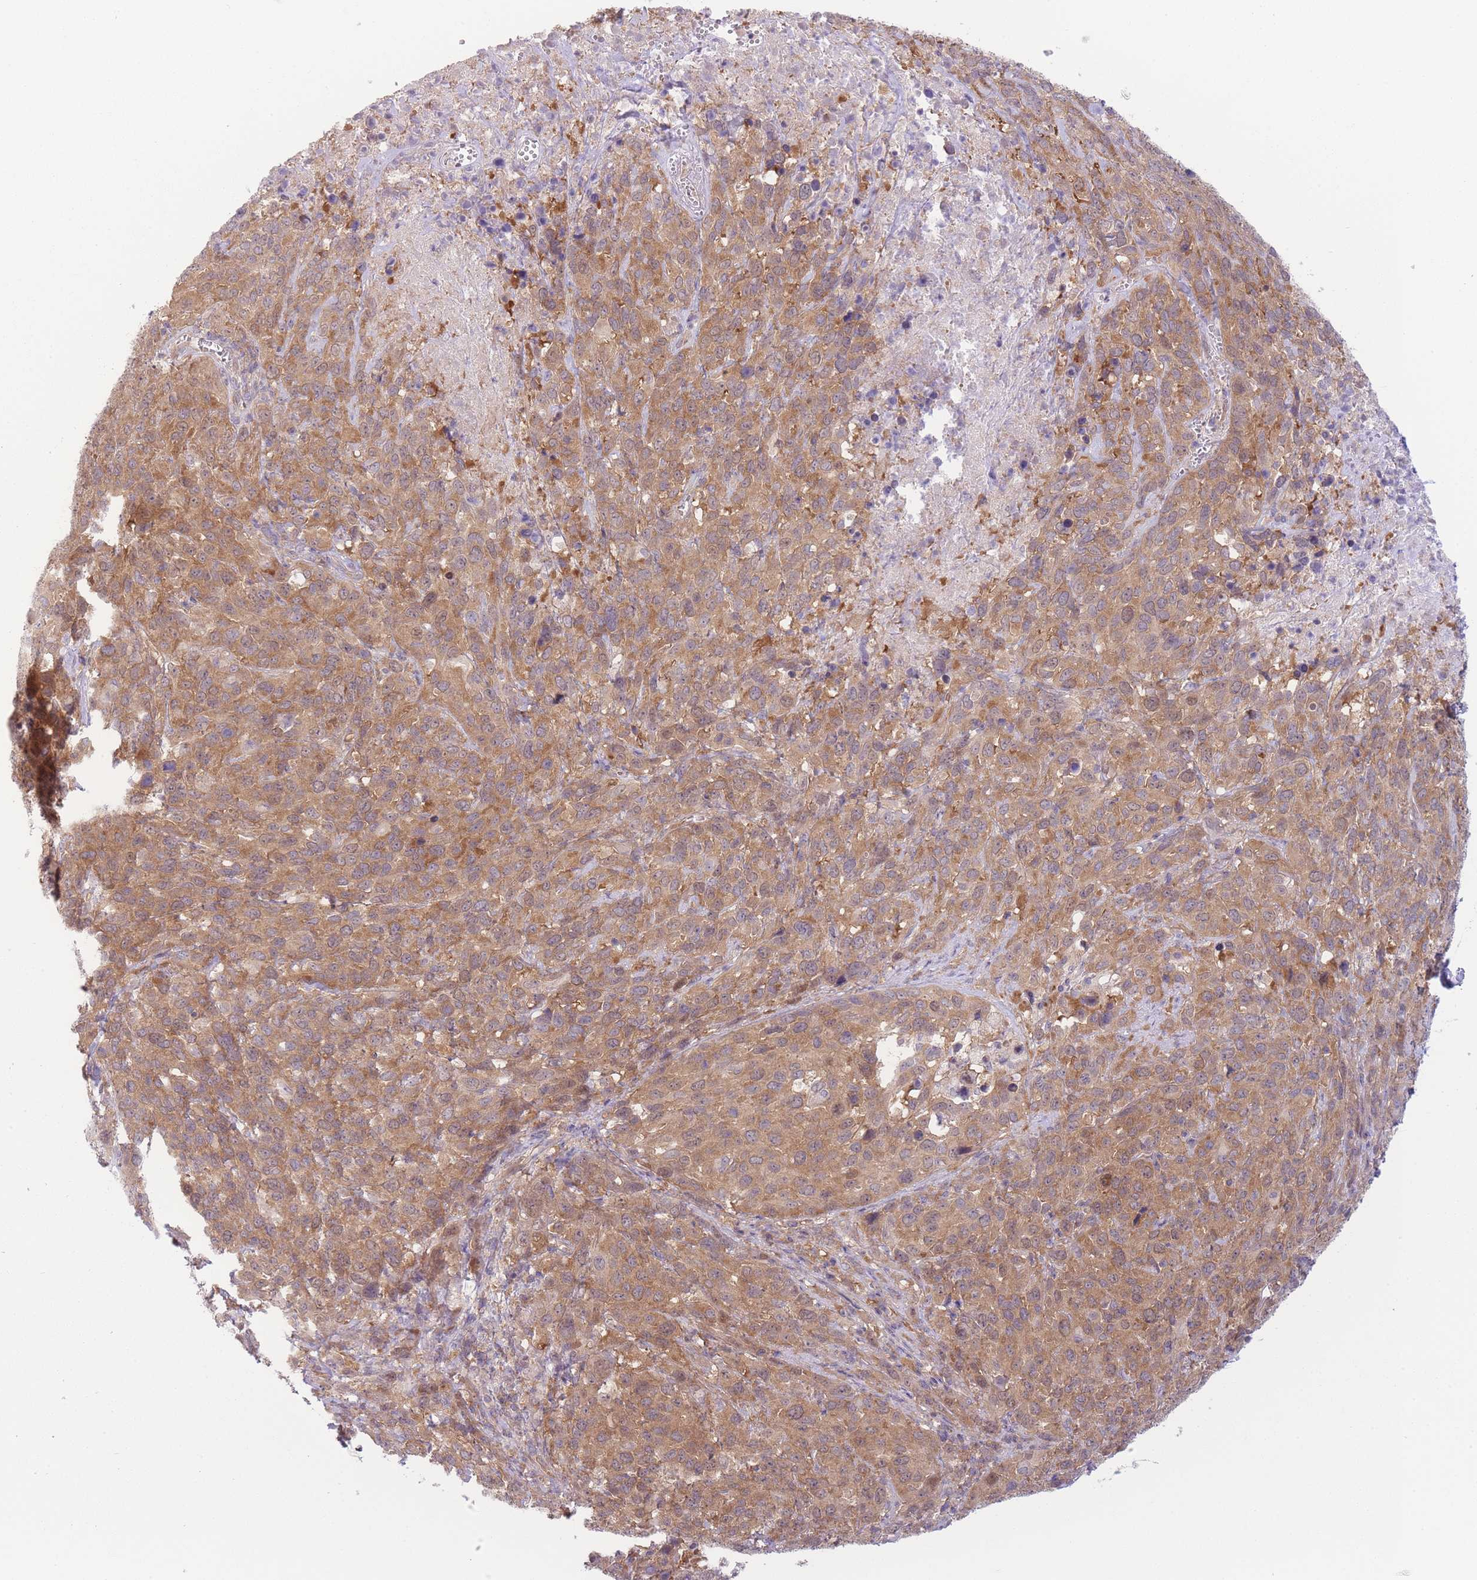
{"staining": {"intensity": "moderate", "quantity": ">75%", "location": "cytoplasmic/membranous"}, "tissue": "cervical cancer", "cell_type": "Tumor cells", "image_type": "cancer", "snomed": [{"axis": "morphology", "description": "Squamous cell carcinoma, NOS"}, {"axis": "topography", "description": "Cervix"}], "caption": "Immunohistochemical staining of cervical cancer displays medium levels of moderate cytoplasmic/membranous staining in approximately >75% of tumor cells.", "gene": "PFDN6", "patient": {"sex": "female", "age": 51}}